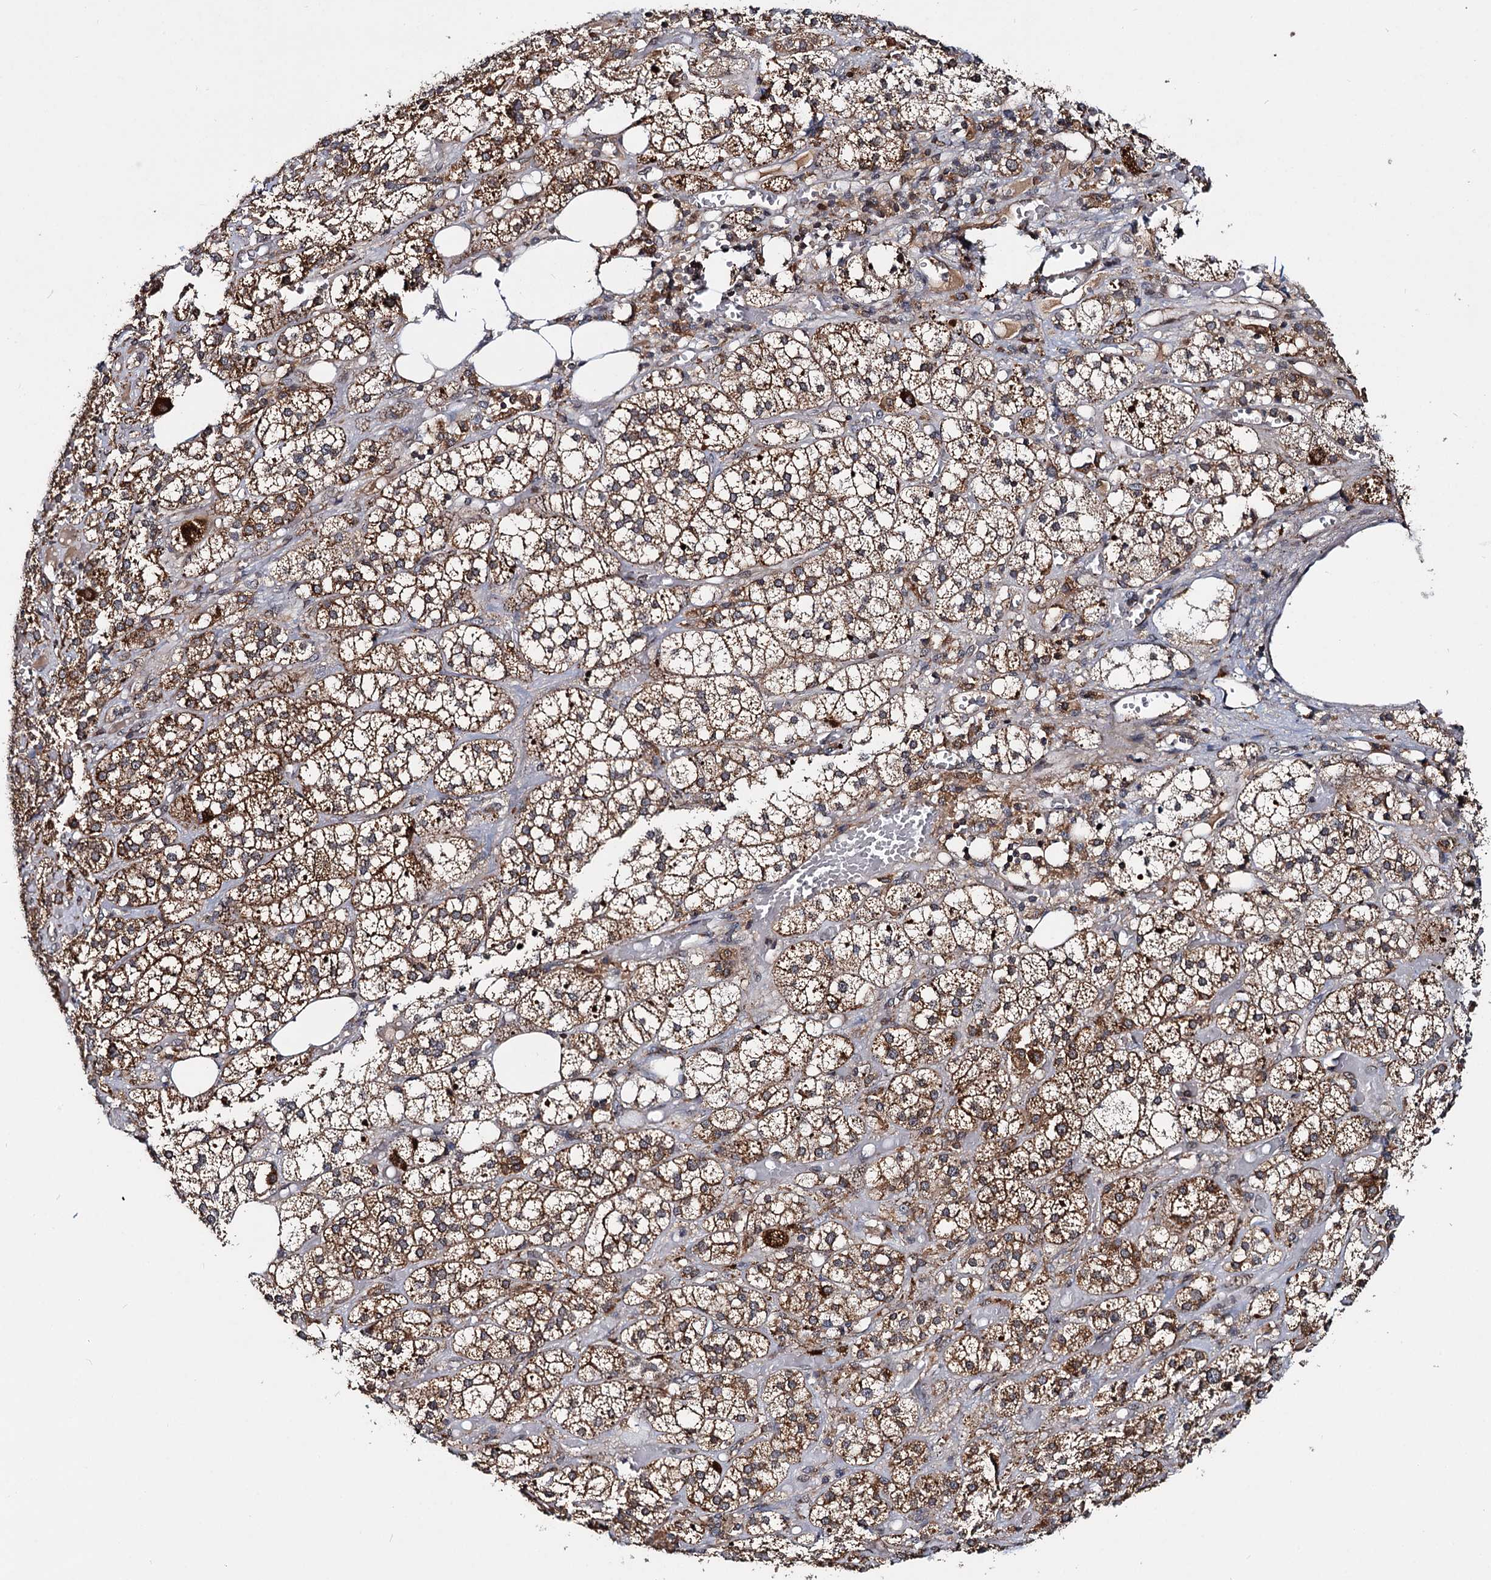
{"staining": {"intensity": "moderate", "quantity": ">75%", "location": "cytoplasmic/membranous"}, "tissue": "adrenal gland", "cell_type": "Glandular cells", "image_type": "normal", "snomed": [{"axis": "morphology", "description": "Normal tissue, NOS"}, {"axis": "topography", "description": "Adrenal gland"}], "caption": "Moderate cytoplasmic/membranous positivity is seen in about >75% of glandular cells in normal adrenal gland. Immunohistochemistry stains the protein in brown and the nuclei are stained blue.", "gene": "CEP76", "patient": {"sex": "female", "age": 61}}